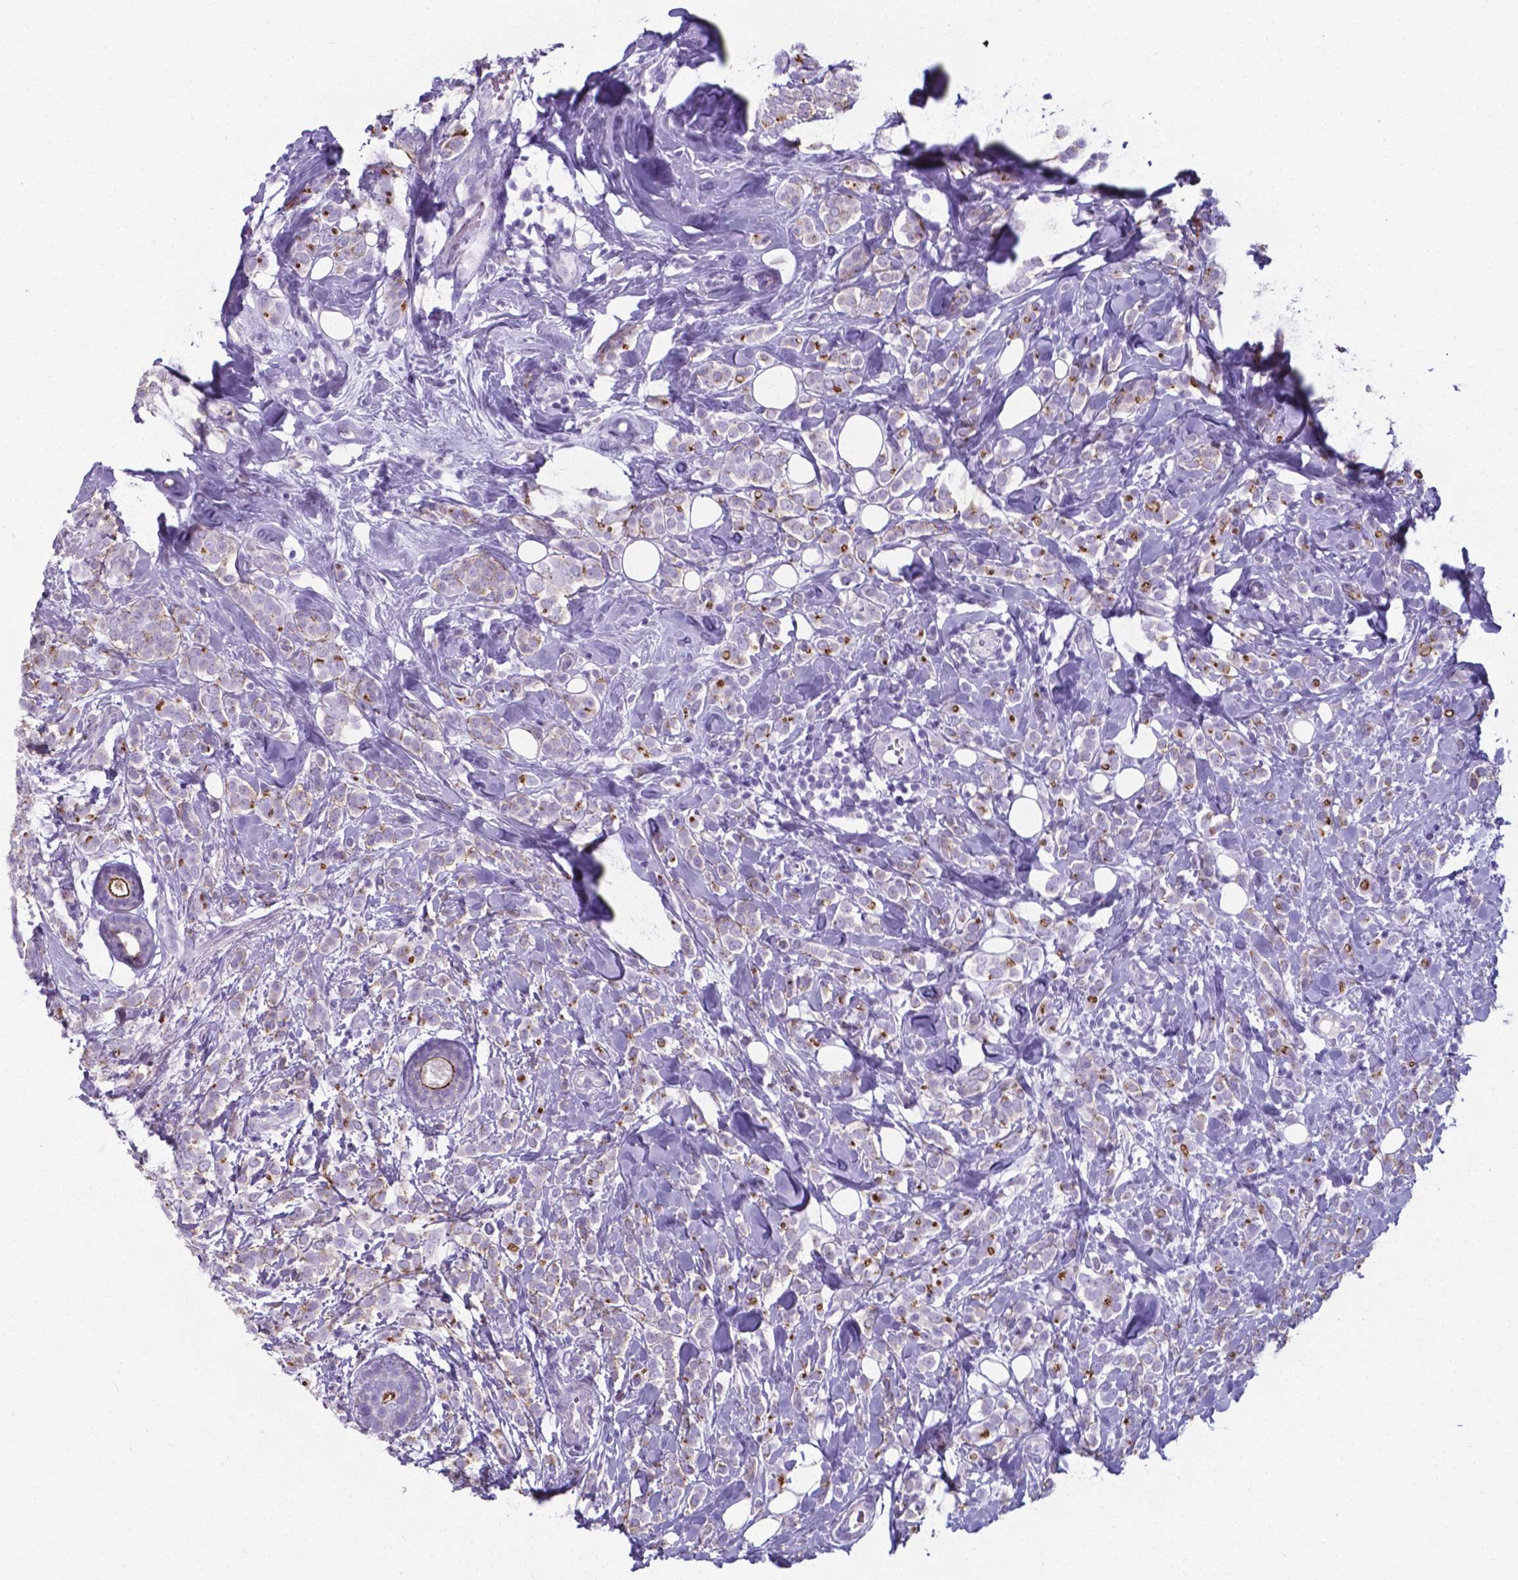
{"staining": {"intensity": "strong", "quantity": ">75%", "location": "cytoplasmic/membranous"}, "tissue": "breast cancer", "cell_type": "Tumor cells", "image_type": "cancer", "snomed": [{"axis": "morphology", "description": "Lobular carcinoma"}, {"axis": "topography", "description": "Breast"}], "caption": "IHC of lobular carcinoma (breast) demonstrates high levels of strong cytoplasmic/membranous staining in about >75% of tumor cells. (DAB IHC with brightfield microscopy, high magnification).", "gene": "AP5B1", "patient": {"sex": "female", "age": 49}}